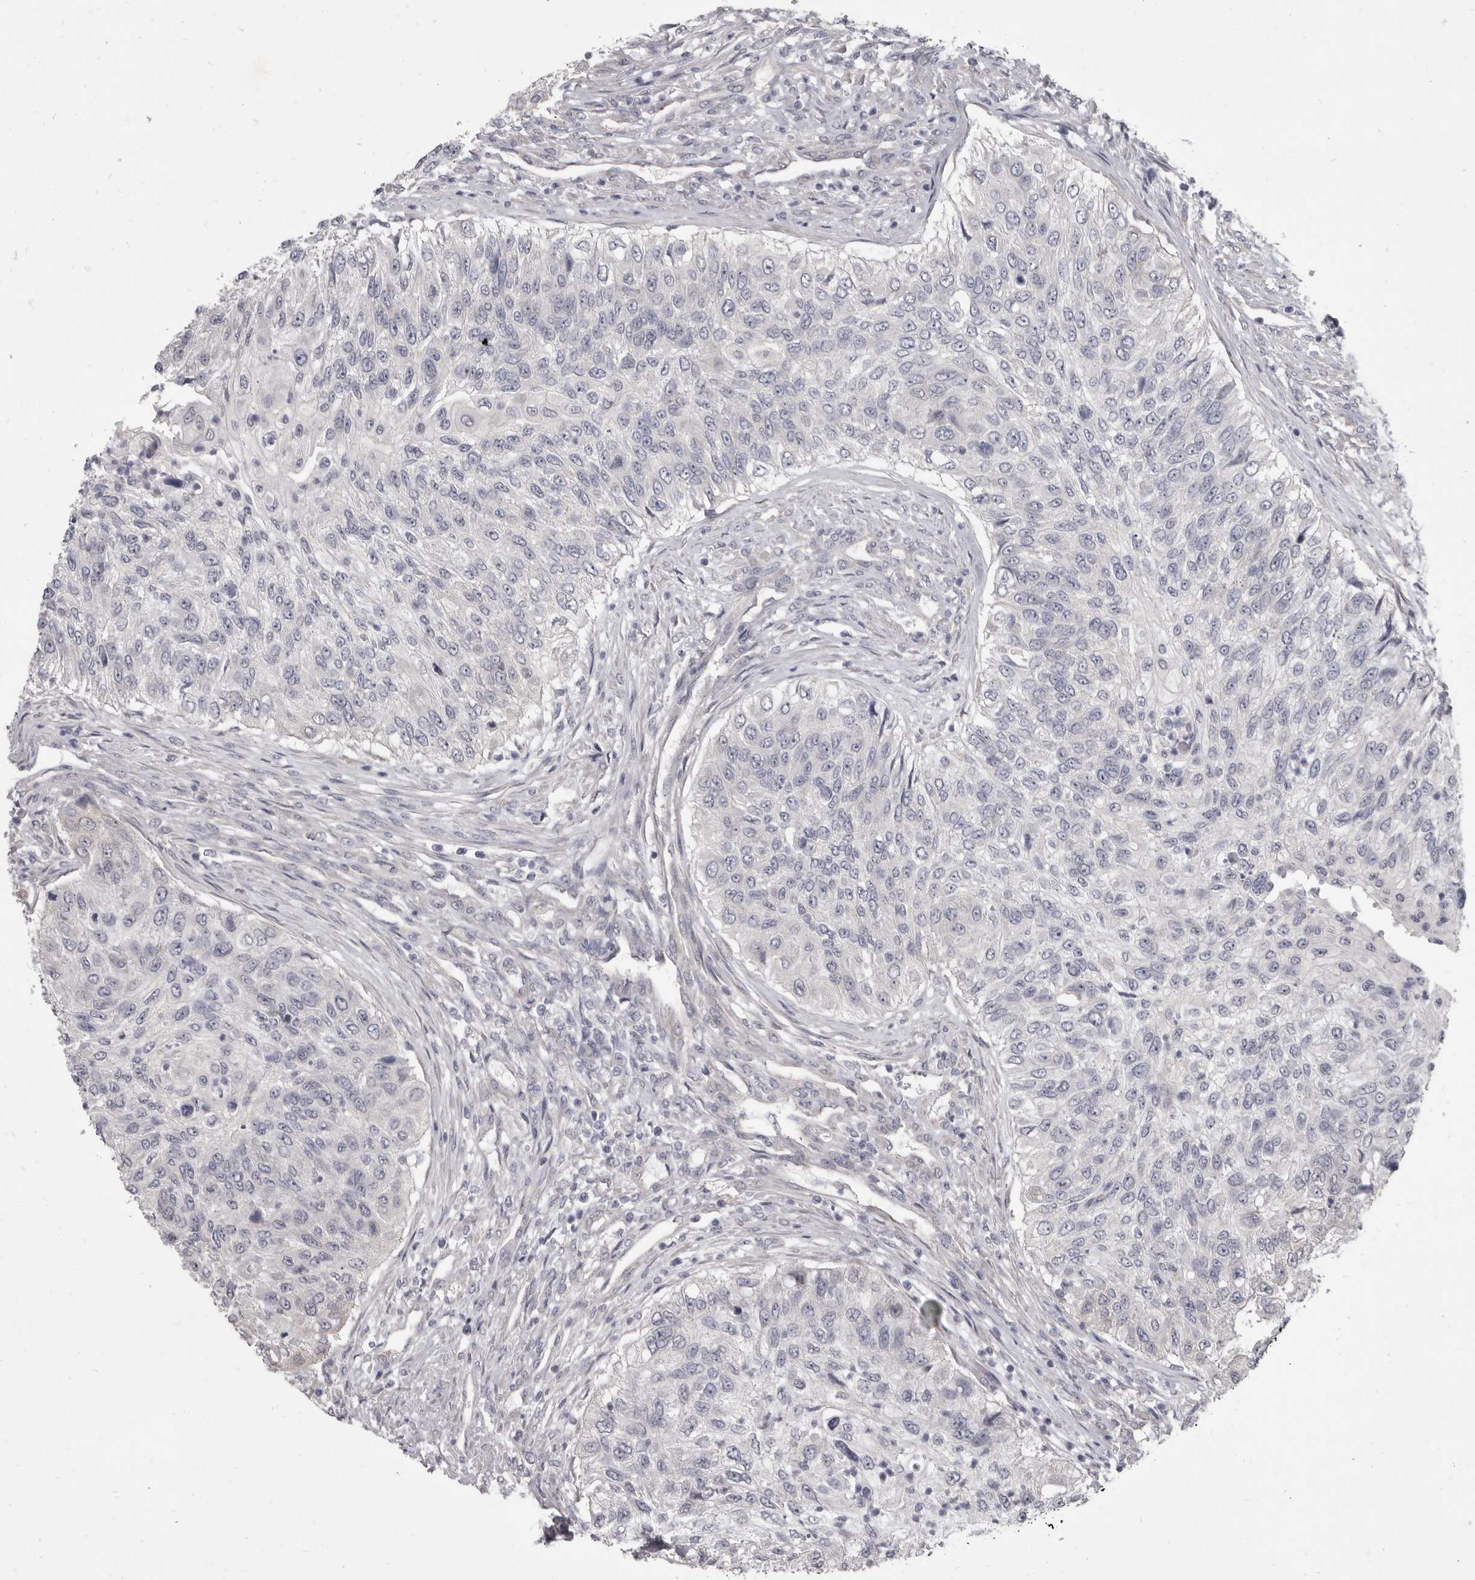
{"staining": {"intensity": "negative", "quantity": "none", "location": "none"}, "tissue": "urothelial cancer", "cell_type": "Tumor cells", "image_type": "cancer", "snomed": [{"axis": "morphology", "description": "Urothelial carcinoma, High grade"}, {"axis": "topography", "description": "Urinary bladder"}], "caption": "High-grade urothelial carcinoma was stained to show a protein in brown. There is no significant positivity in tumor cells.", "gene": "GSK3B", "patient": {"sex": "female", "age": 60}}